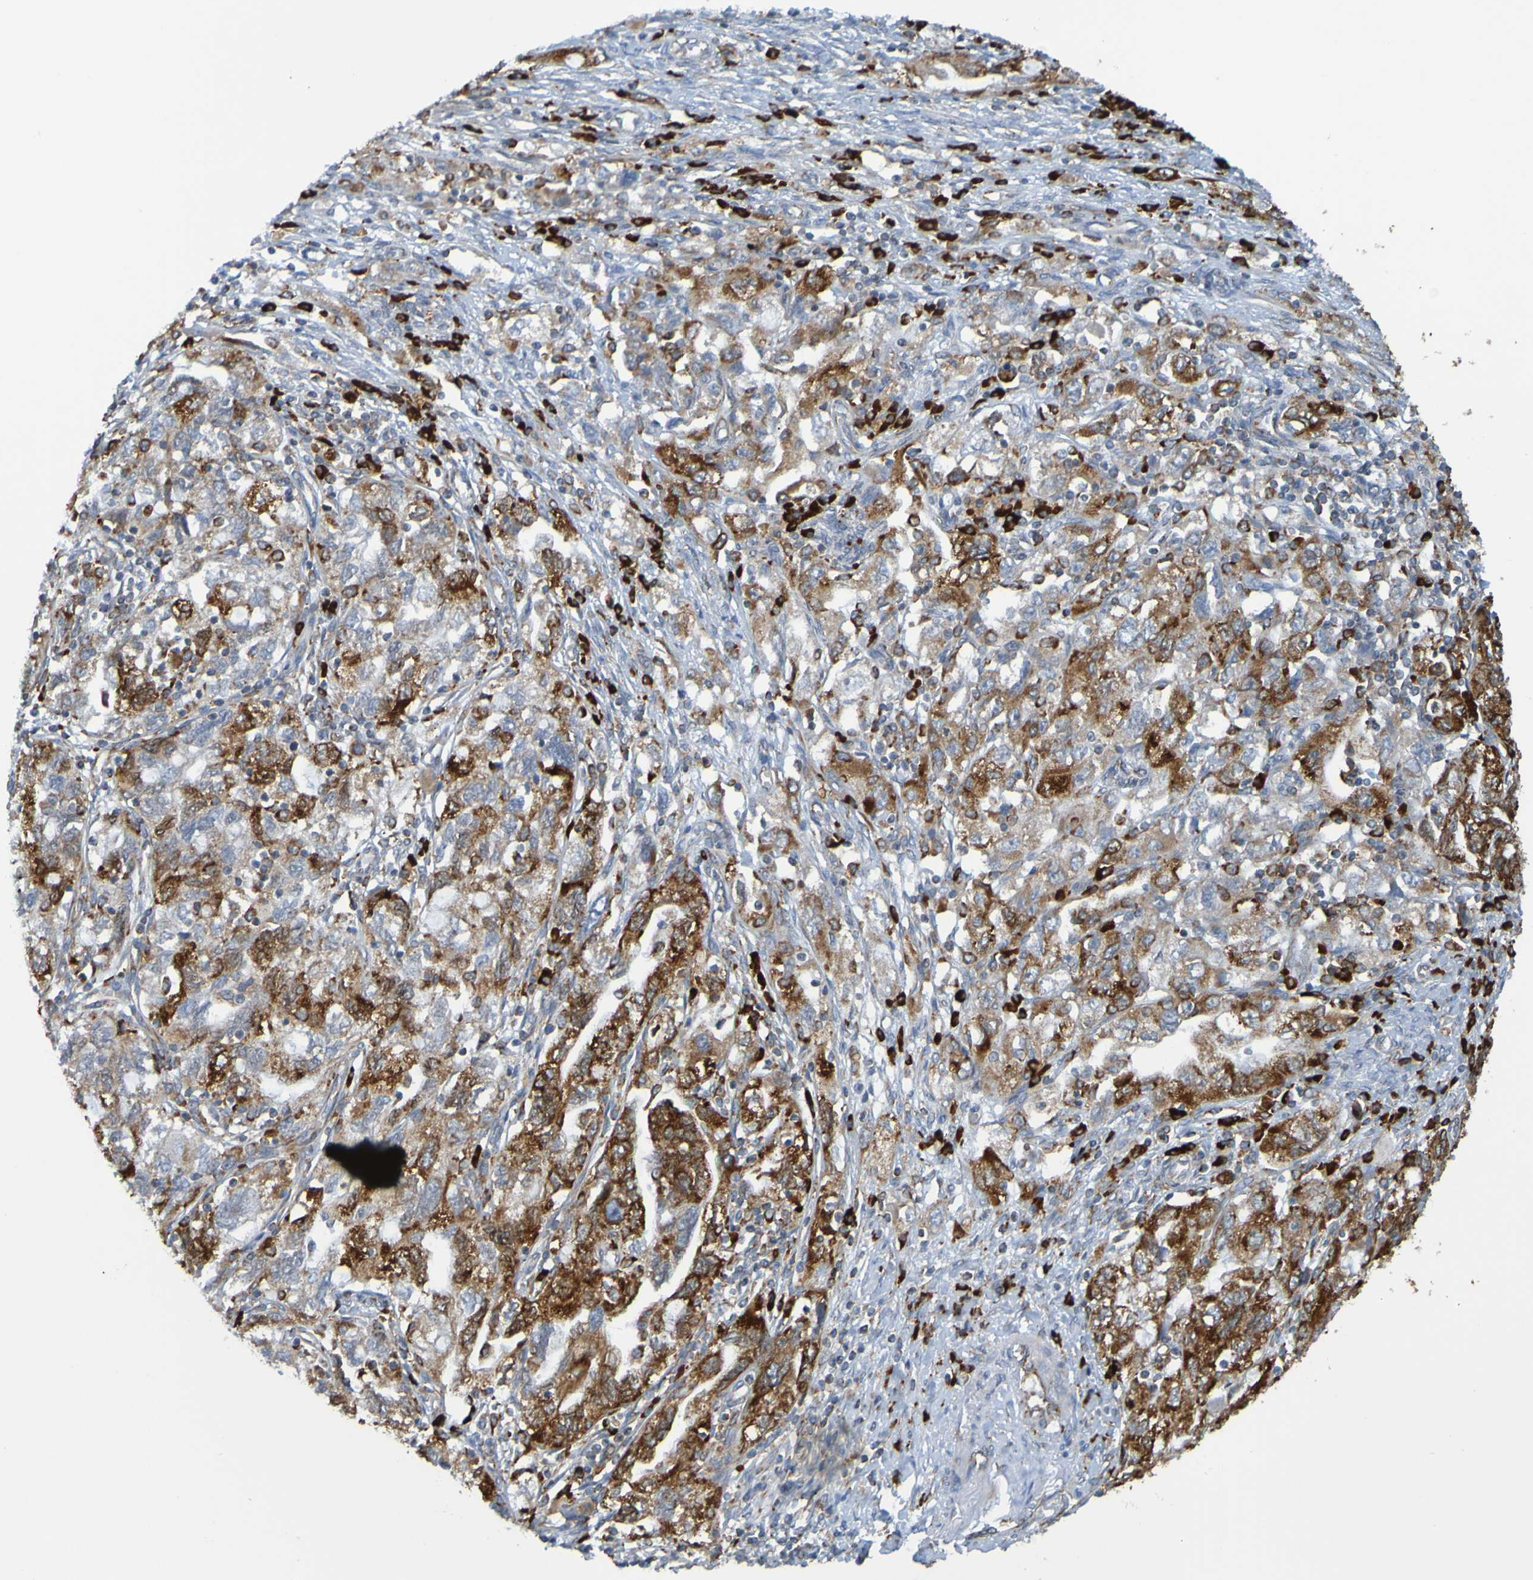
{"staining": {"intensity": "moderate", "quantity": ">75%", "location": "cytoplasmic/membranous"}, "tissue": "ovarian cancer", "cell_type": "Tumor cells", "image_type": "cancer", "snomed": [{"axis": "morphology", "description": "Carcinoma, NOS"}, {"axis": "morphology", "description": "Cystadenocarcinoma, serous, NOS"}, {"axis": "topography", "description": "Ovary"}], "caption": "IHC (DAB) staining of ovarian carcinoma shows moderate cytoplasmic/membranous protein staining in approximately >75% of tumor cells.", "gene": "SSR1", "patient": {"sex": "female", "age": 69}}